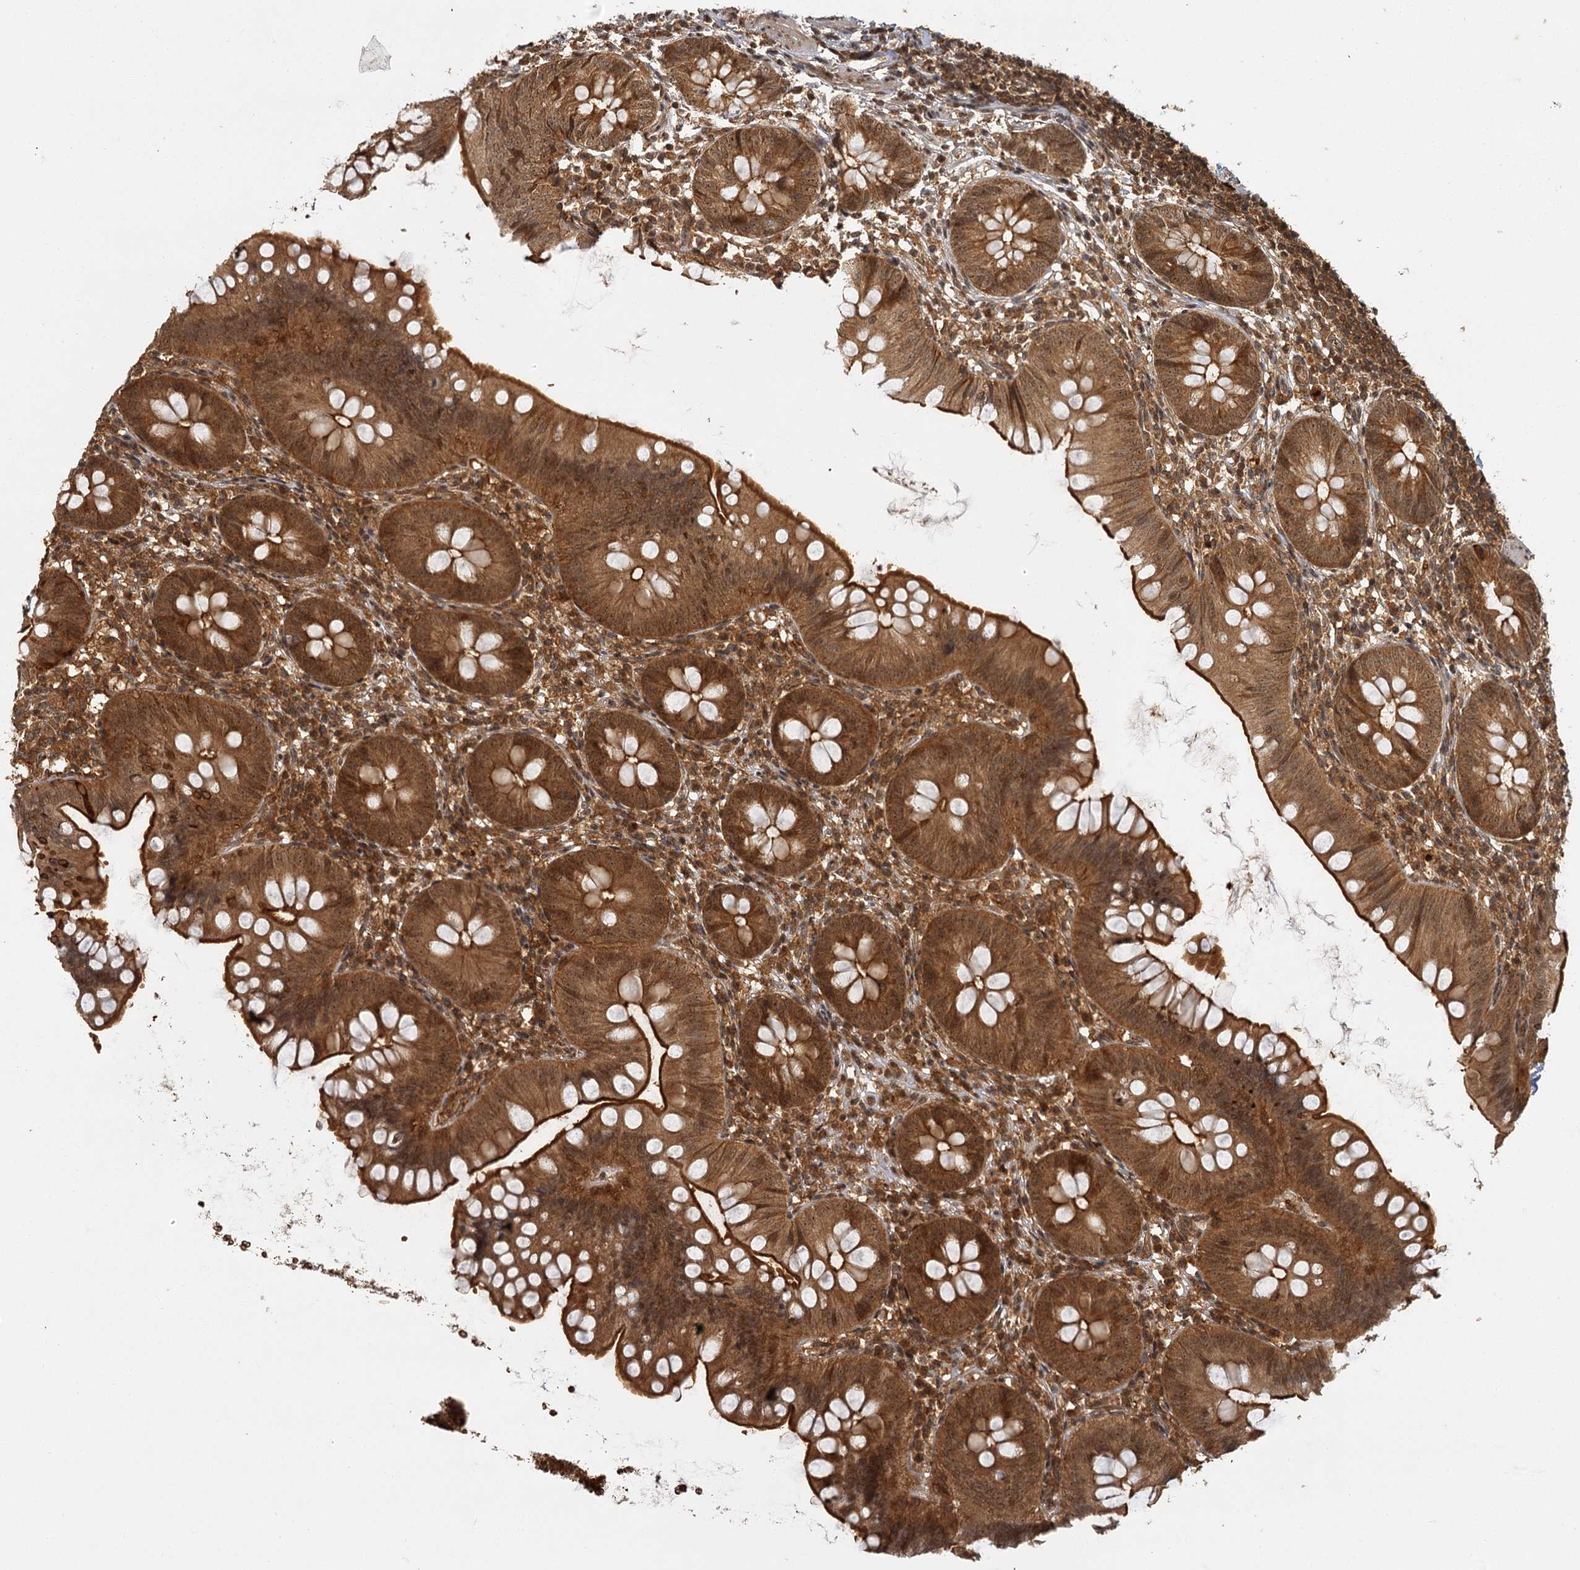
{"staining": {"intensity": "strong", "quantity": ">75%", "location": "cytoplasmic/membranous,nuclear"}, "tissue": "appendix", "cell_type": "Glandular cells", "image_type": "normal", "snomed": [{"axis": "morphology", "description": "Normal tissue, NOS"}, {"axis": "topography", "description": "Appendix"}], "caption": "The micrograph exhibits immunohistochemical staining of normal appendix. There is strong cytoplasmic/membranous,nuclear positivity is seen in approximately >75% of glandular cells.", "gene": "ZNF549", "patient": {"sex": "female", "age": 62}}